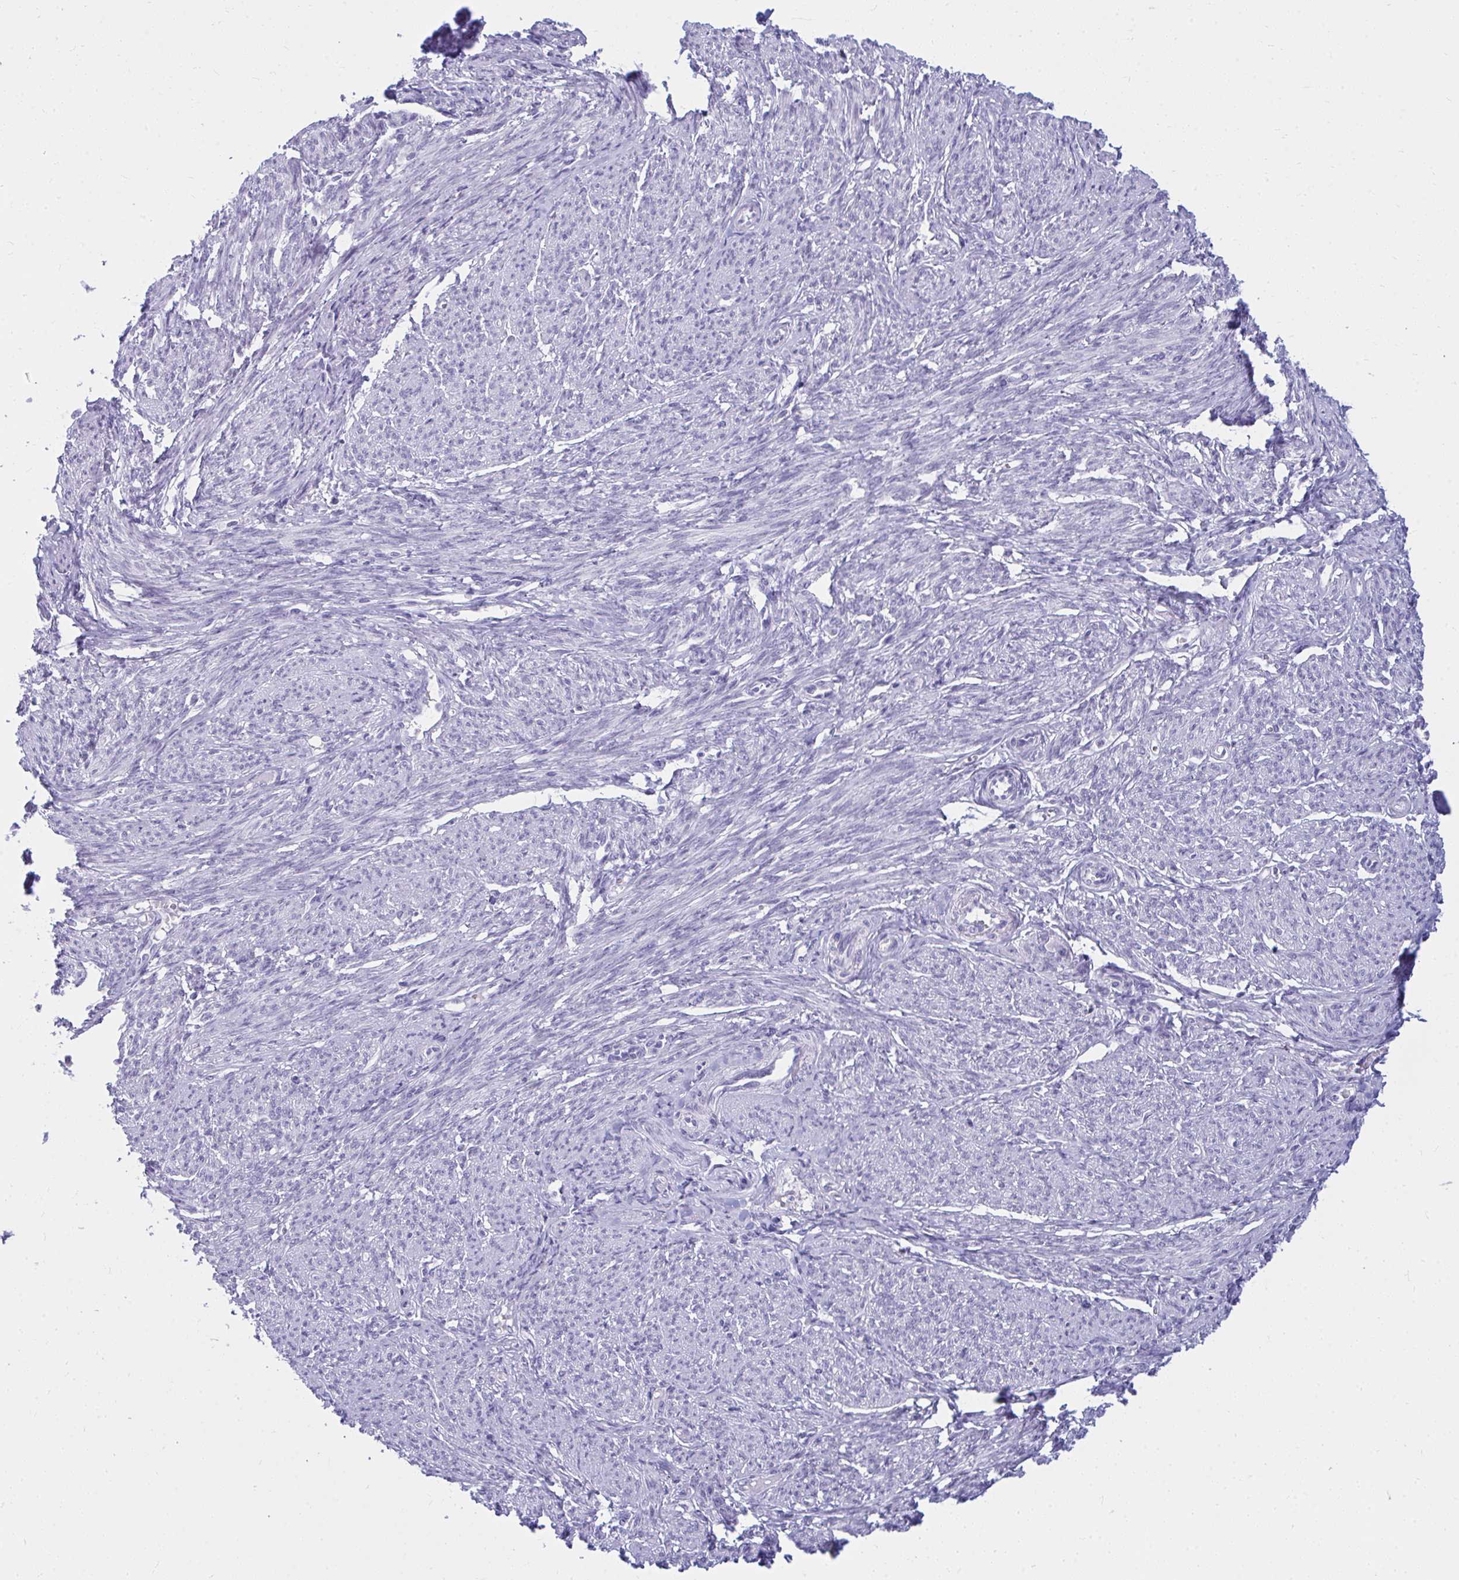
{"staining": {"intensity": "moderate", "quantity": "25%-75%", "location": "cytoplasmic/membranous"}, "tissue": "smooth muscle", "cell_type": "Smooth muscle cells", "image_type": "normal", "snomed": [{"axis": "morphology", "description": "Normal tissue, NOS"}, {"axis": "topography", "description": "Smooth muscle"}], "caption": "A photomicrograph showing moderate cytoplasmic/membranous positivity in about 25%-75% of smooth muscle cells in normal smooth muscle, as visualized by brown immunohistochemical staining.", "gene": "OR5F1", "patient": {"sex": "female", "age": 65}}